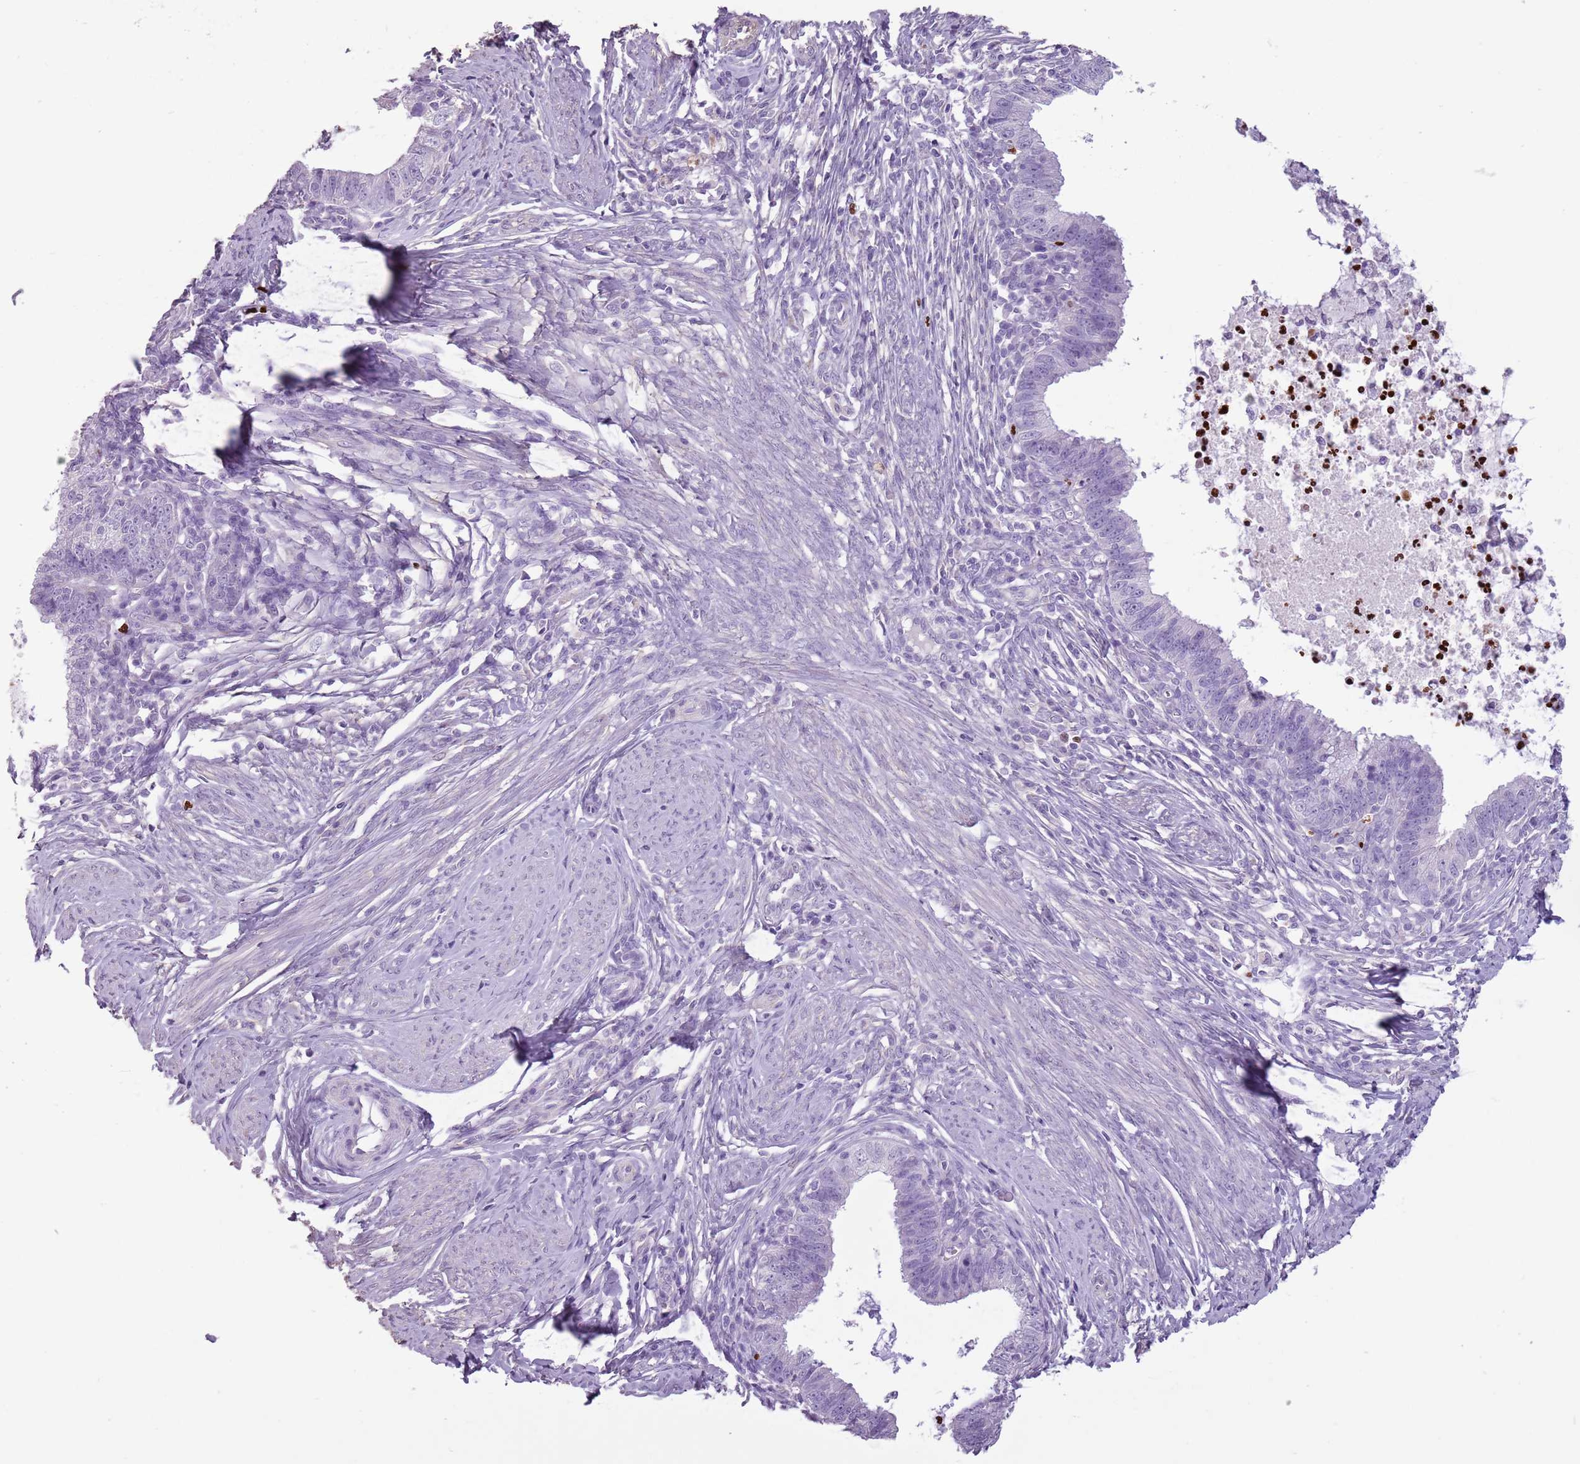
{"staining": {"intensity": "negative", "quantity": "none", "location": "none"}, "tissue": "cervical cancer", "cell_type": "Tumor cells", "image_type": "cancer", "snomed": [{"axis": "morphology", "description": "Adenocarcinoma, NOS"}, {"axis": "topography", "description": "Cervix"}], "caption": "Adenocarcinoma (cervical) stained for a protein using IHC shows no expression tumor cells.", "gene": "CELF6", "patient": {"sex": "female", "age": 36}}